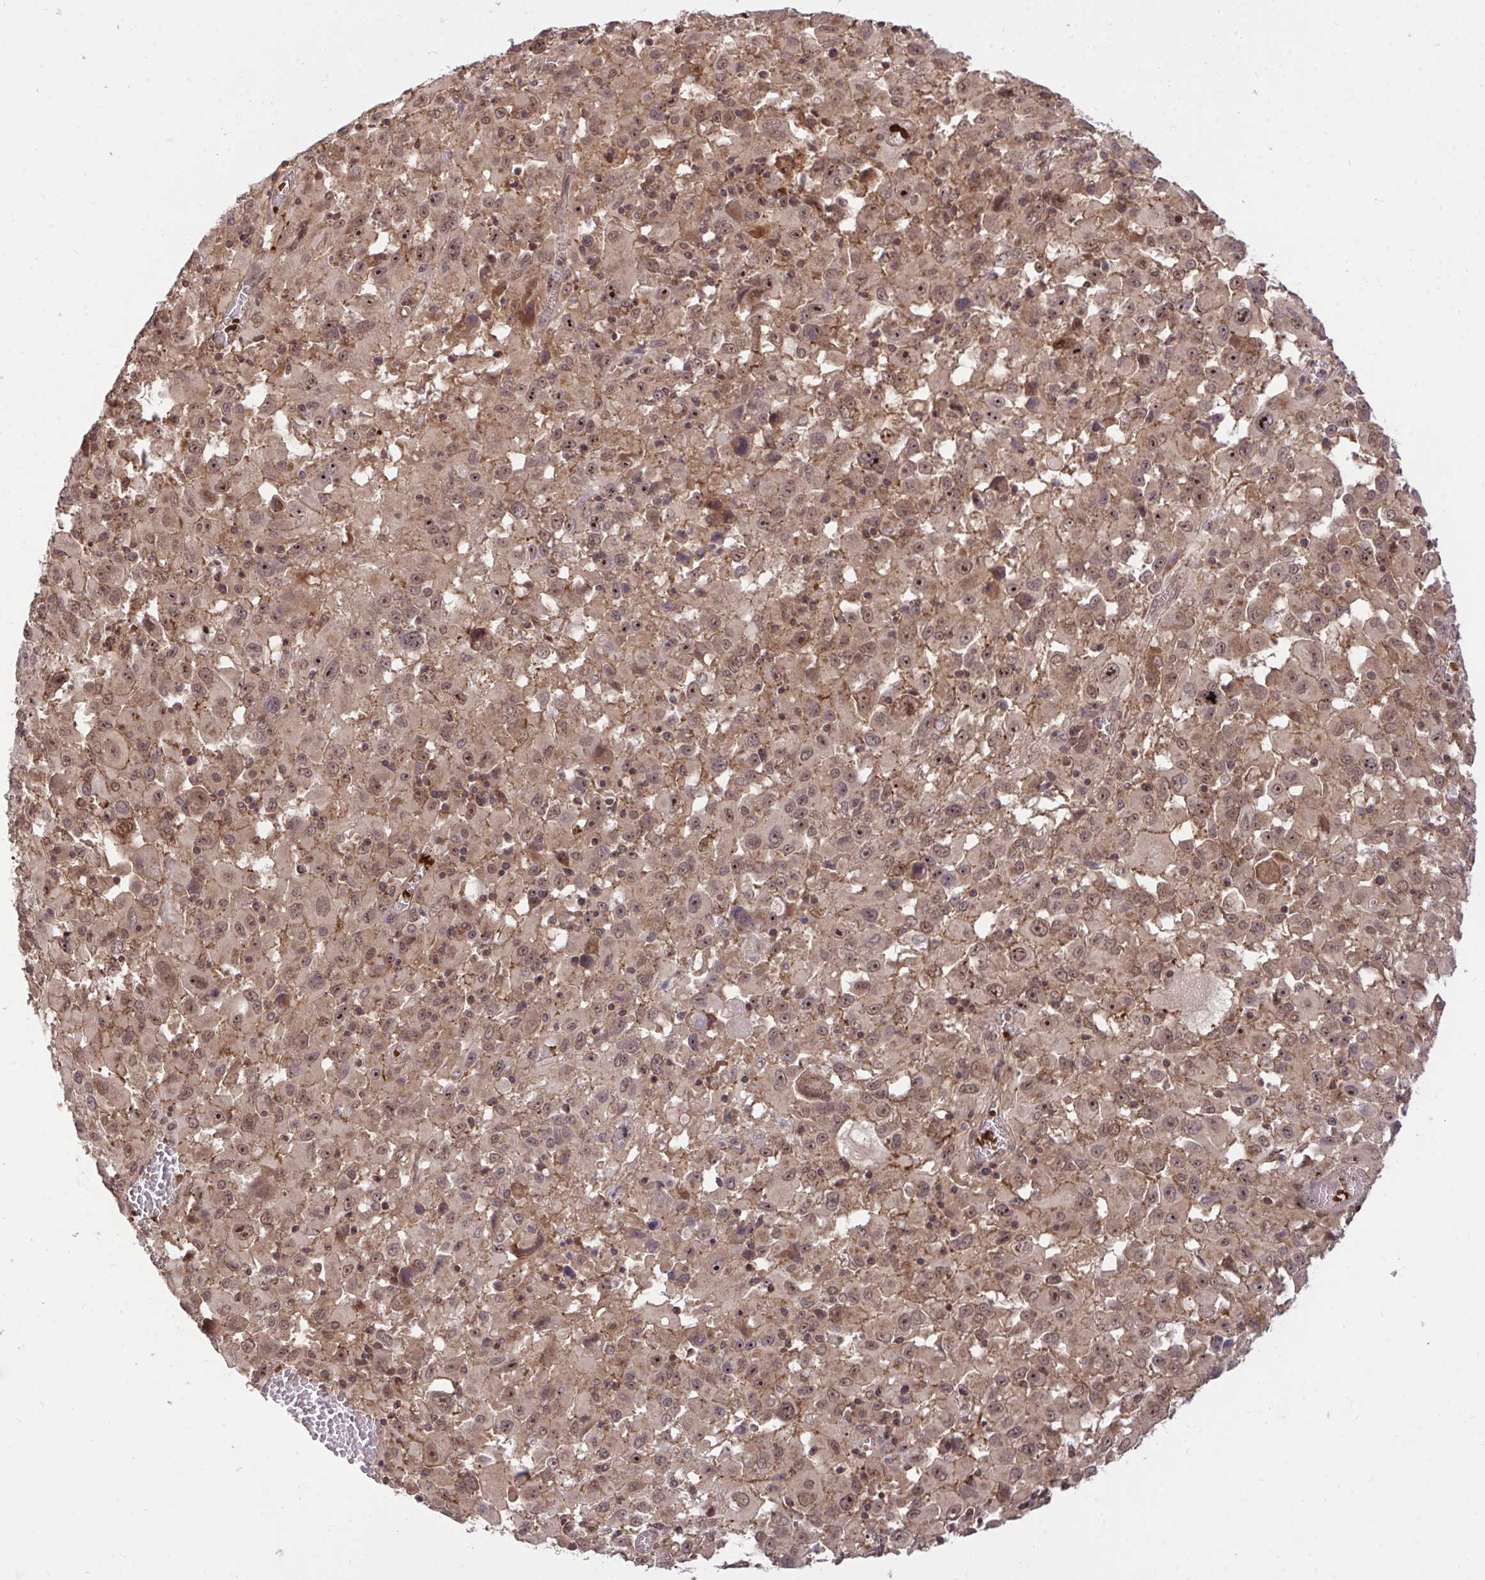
{"staining": {"intensity": "moderate", "quantity": ">75%", "location": "nuclear"}, "tissue": "melanoma", "cell_type": "Tumor cells", "image_type": "cancer", "snomed": [{"axis": "morphology", "description": "Malignant melanoma, Metastatic site"}, {"axis": "topography", "description": "Soft tissue"}], "caption": "An immunohistochemistry (IHC) photomicrograph of tumor tissue is shown. Protein staining in brown labels moderate nuclear positivity in melanoma within tumor cells.", "gene": "PPP1CA", "patient": {"sex": "male", "age": 50}}